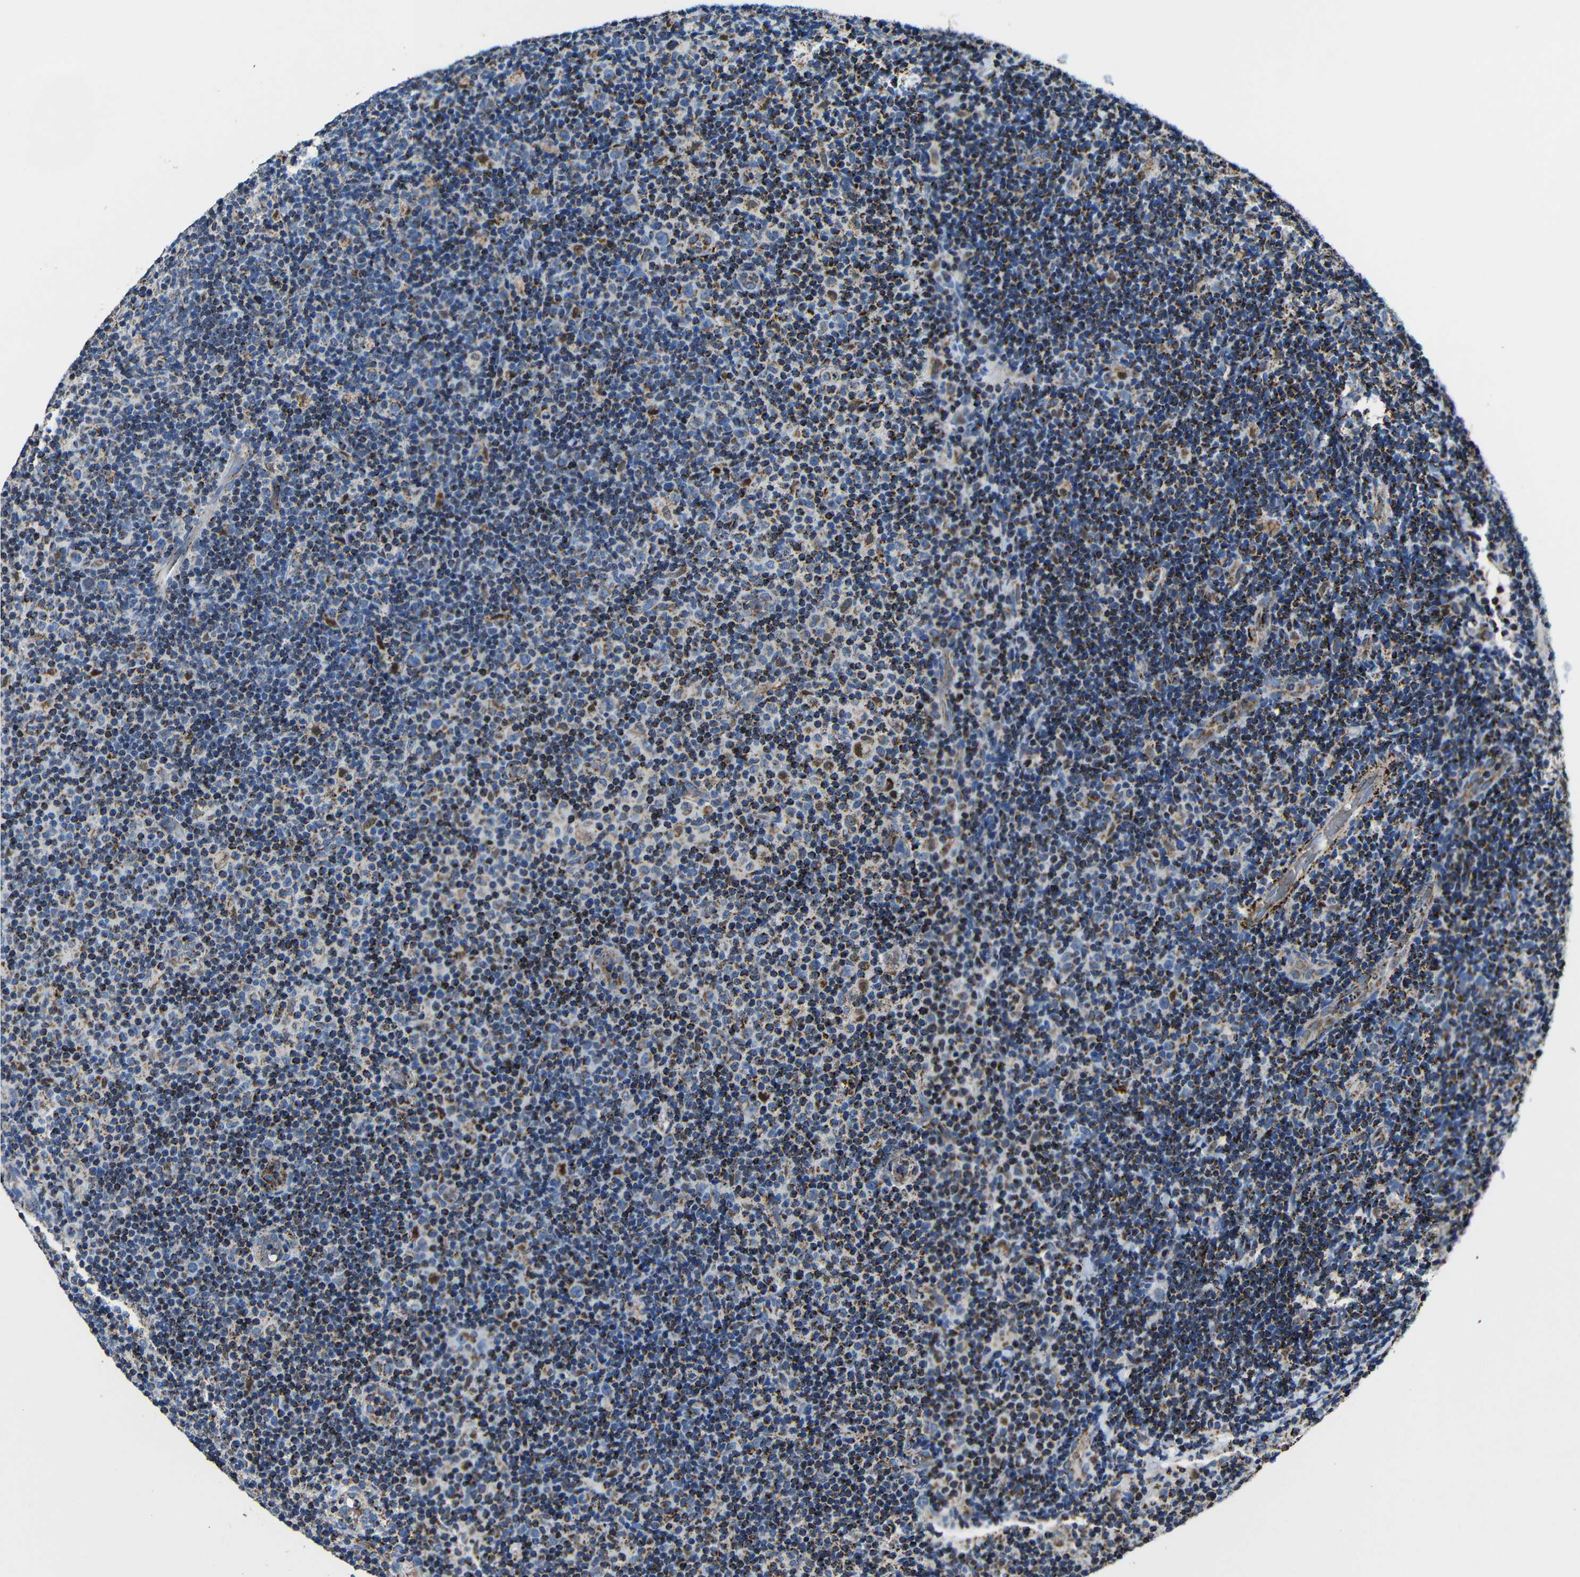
{"staining": {"intensity": "moderate", "quantity": "25%-75%", "location": "cytoplasmic/membranous"}, "tissue": "lymphoma", "cell_type": "Tumor cells", "image_type": "cancer", "snomed": [{"axis": "morphology", "description": "Malignant lymphoma, non-Hodgkin's type, Low grade"}, {"axis": "topography", "description": "Lymph node"}], "caption": "DAB immunohistochemical staining of malignant lymphoma, non-Hodgkin's type (low-grade) reveals moderate cytoplasmic/membranous protein positivity in approximately 25%-75% of tumor cells.", "gene": "CA5B", "patient": {"sex": "male", "age": 83}}